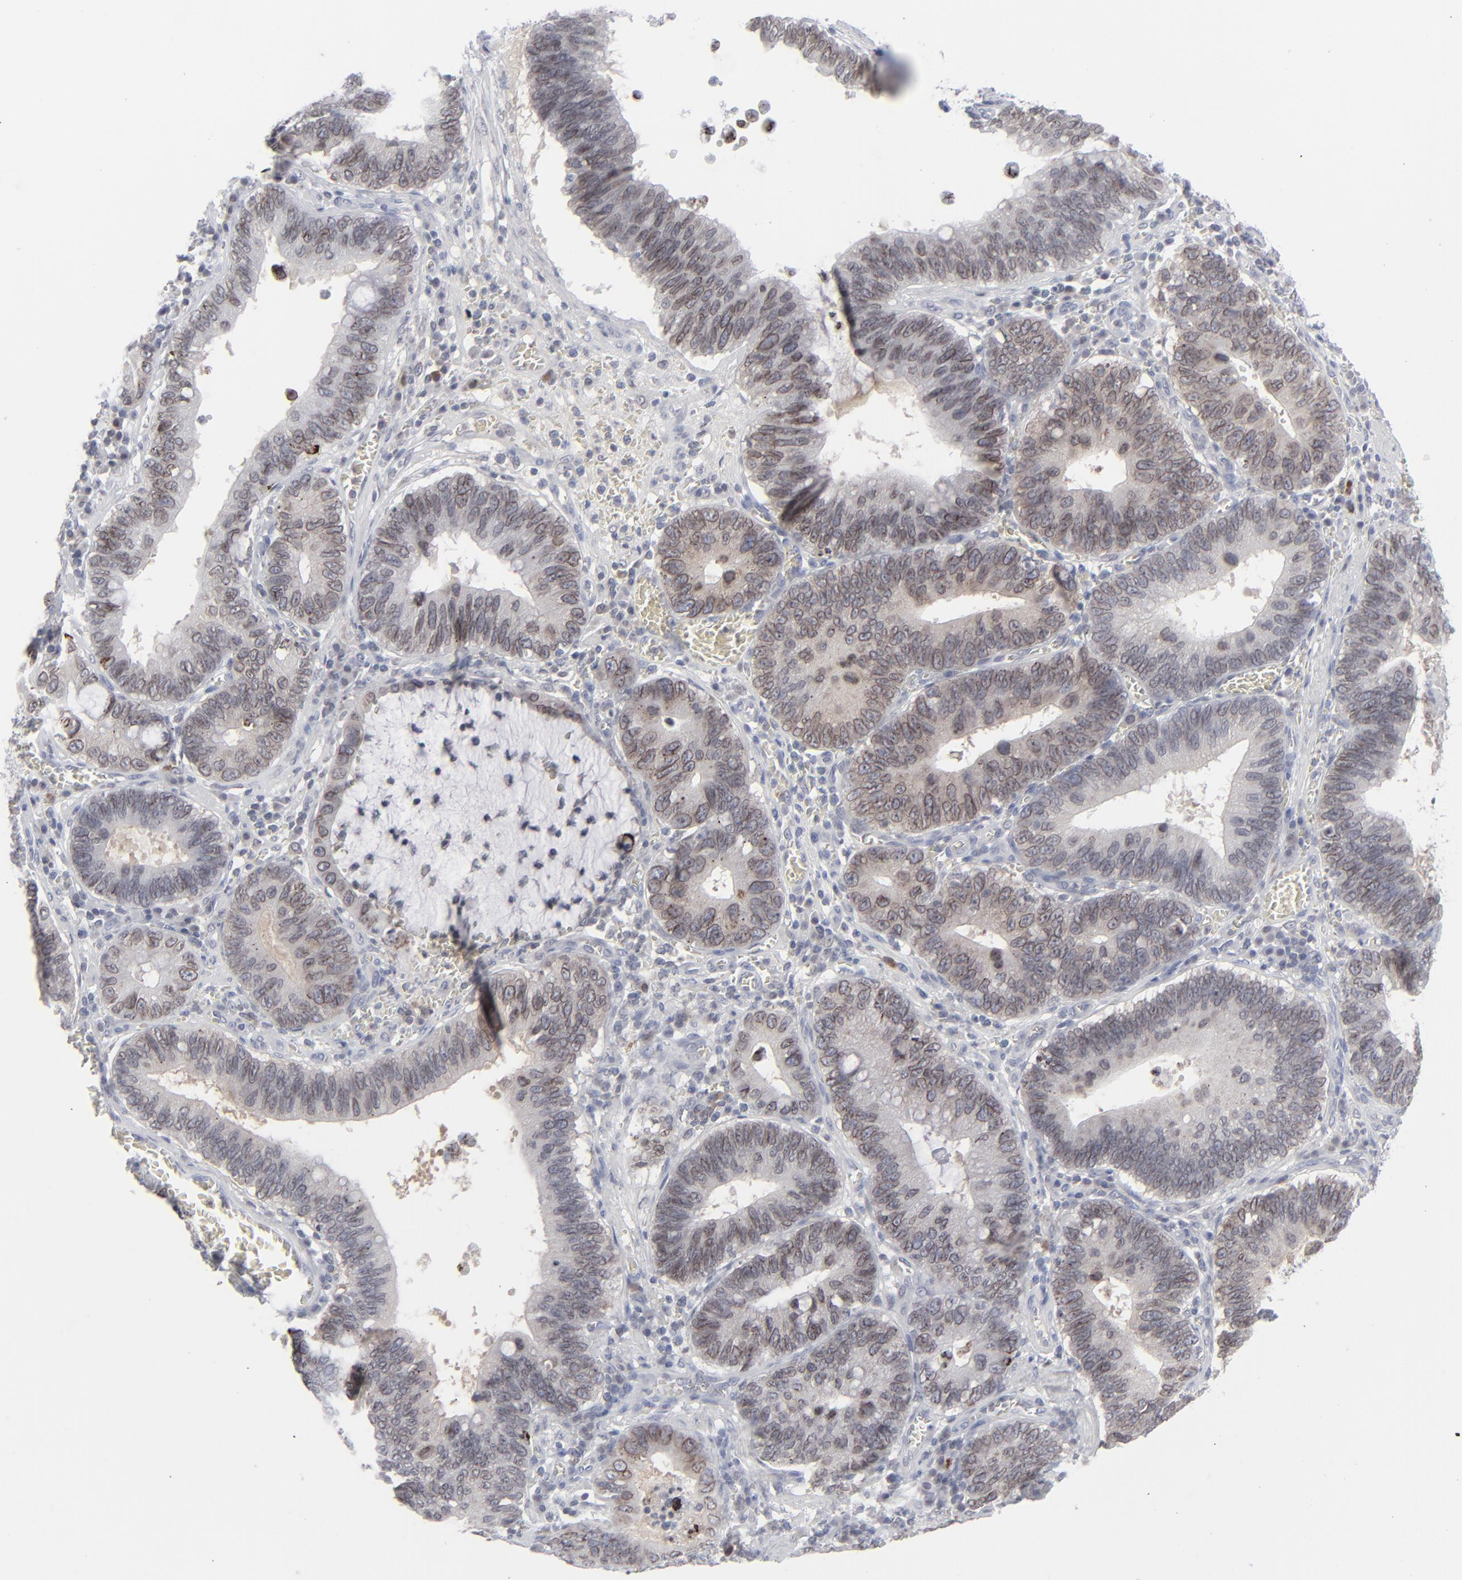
{"staining": {"intensity": "weak", "quantity": "<25%", "location": "cytoplasmic/membranous,nuclear"}, "tissue": "stomach cancer", "cell_type": "Tumor cells", "image_type": "cancer", "snomed": [{"axis": "morphology", "description": "Adenocarcinoma, NOS"}, {"axis": "topography", "description": "Stomach"}, {"axis": "topography", "description": "Gastric cardia"}], "caption": "Immunohistochemistry (IHC) histopathology image of human adenocarcinoma (stomach) stained for a protein (brown), which shows no expression in tumor cells.", "gene": "NUP88", "patient": {"sex": "male", "age": 59}}